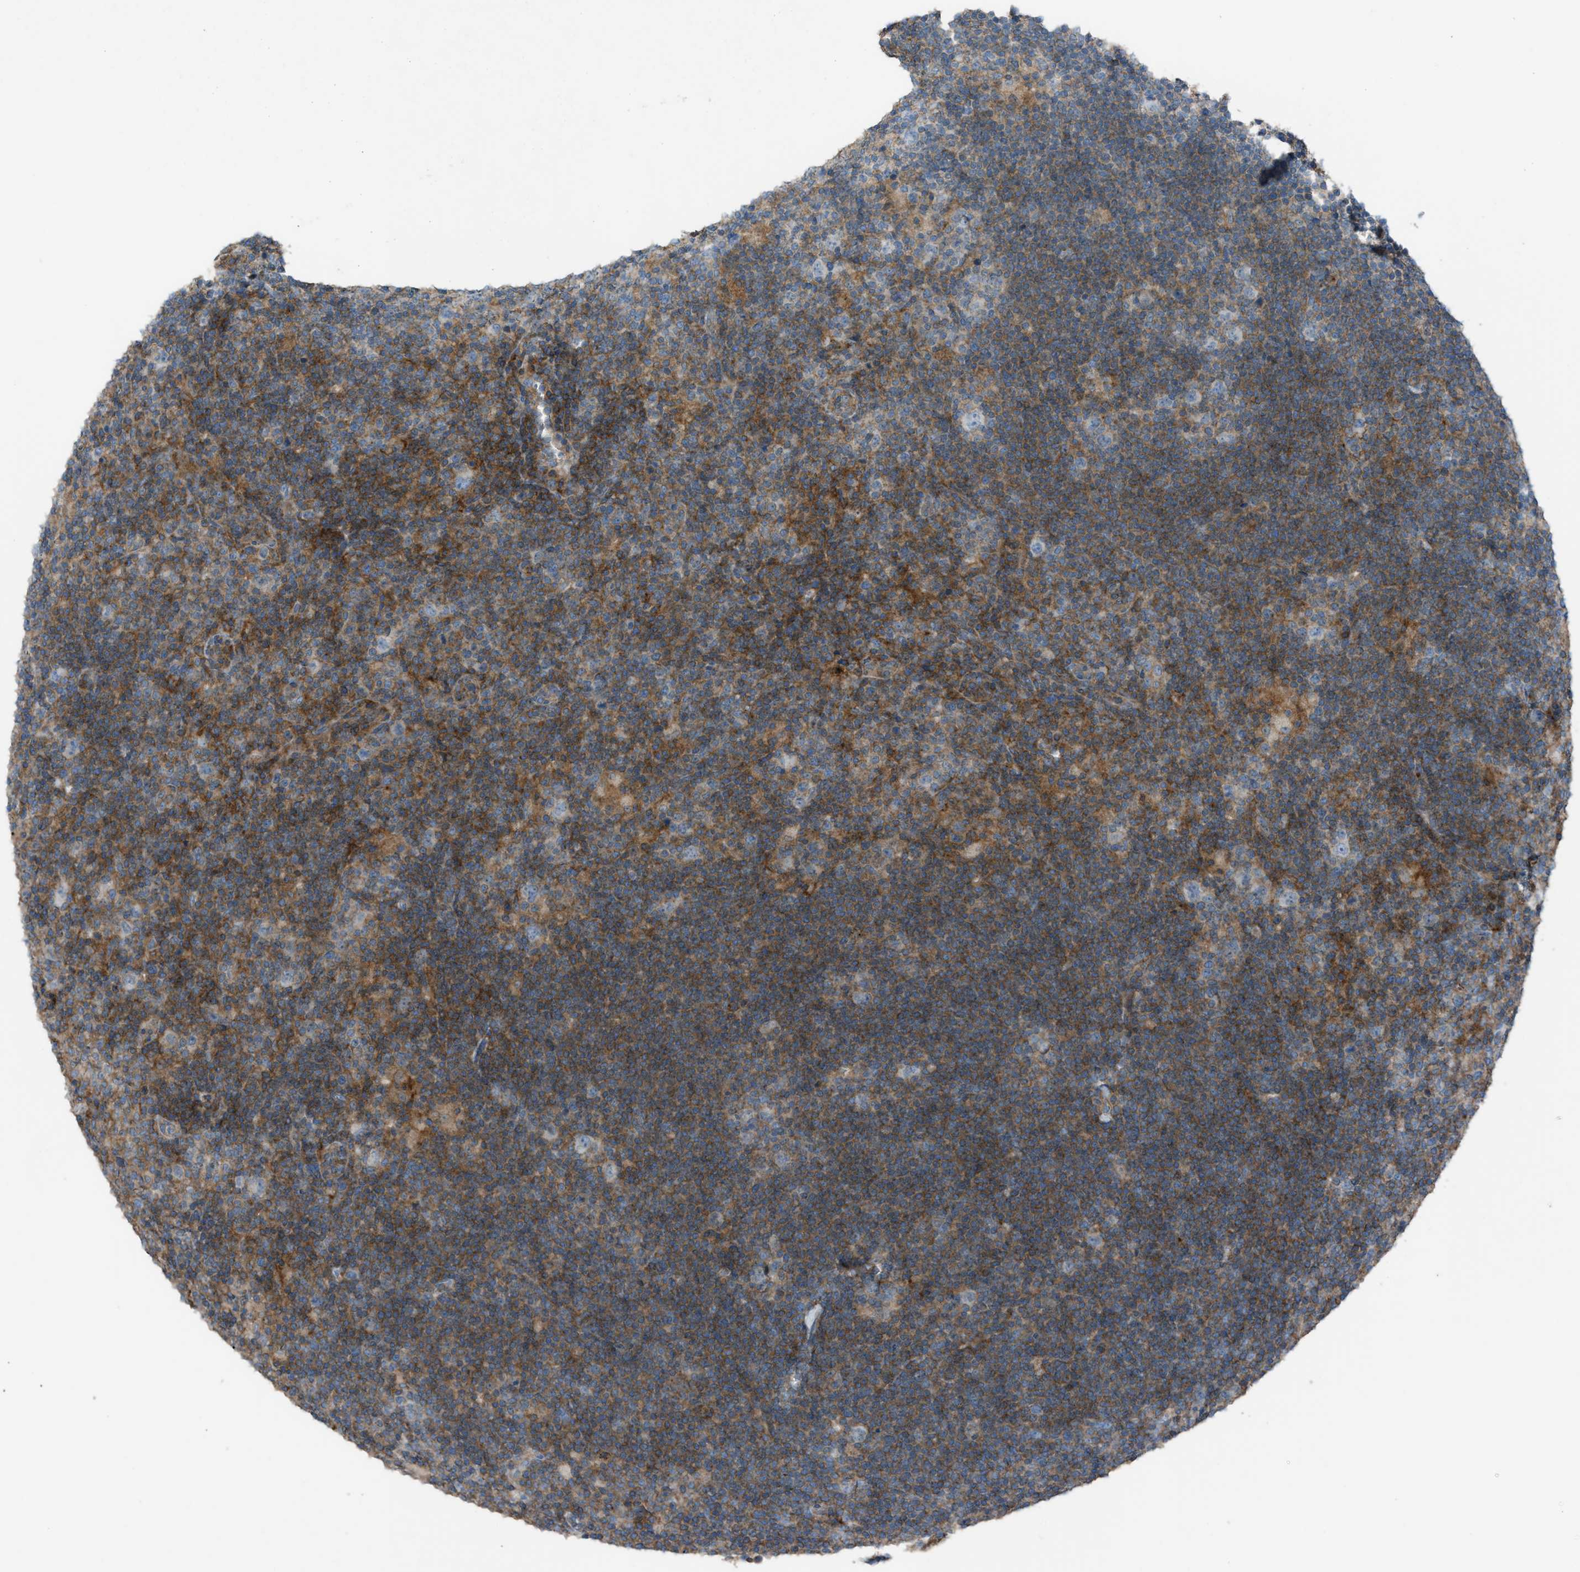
{"staining": {"intensity": "negative", "quantity": "none", "location": "none"}, "tissue": "lymphoma", "cell_type": "Tumor cells", "image_type": "cancer", "snomed": [{"axis": "morphology", "description": "Hodgkin's disease, NOS"}, {"axis": "topography", "description": "Lymph node"}], "caption": "A histopathology image of human Hodgkin's disease is negative for staining in tumor cells.", "gene": "NCK2", "patient": {"sex": "female", "age": 57}}